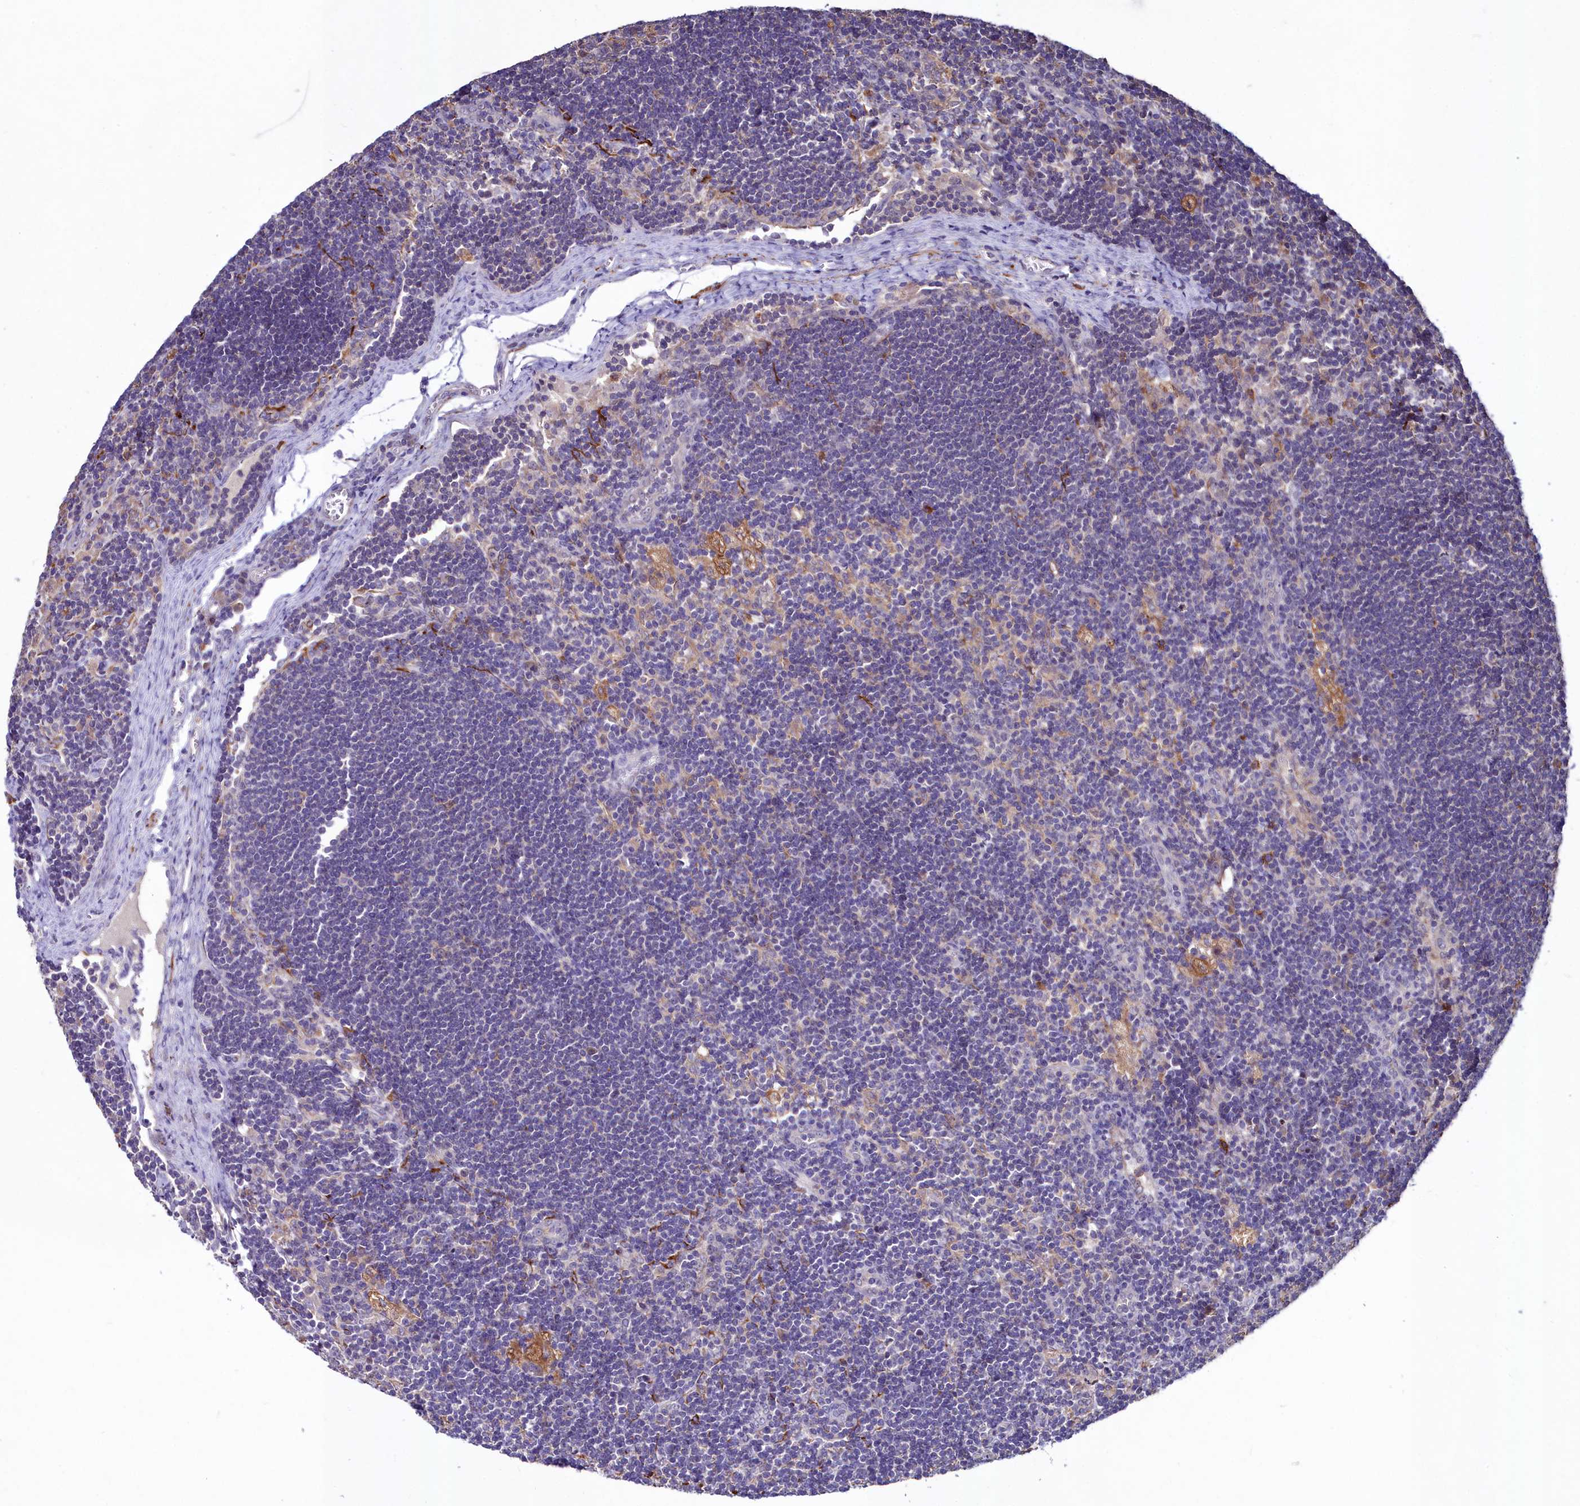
{"staining": {"intensity": "negative", "quantity": "none", "location": "none"}, "tissue": "lymph node", "cell_type": "Non-germinal center cells", "image_type": "normal", "snomed": [{"axis": "morphology", "description": "Normal tissue, NOS"}, {"axis": "topography", "description": "Lymph node"}], "caption": "Immunohistochemical staining of benign lymph node reveals no significant staining in non-germinal center cells.", "gene": "AMBRA1", "patient": {"sex": "male", "age": 24}}